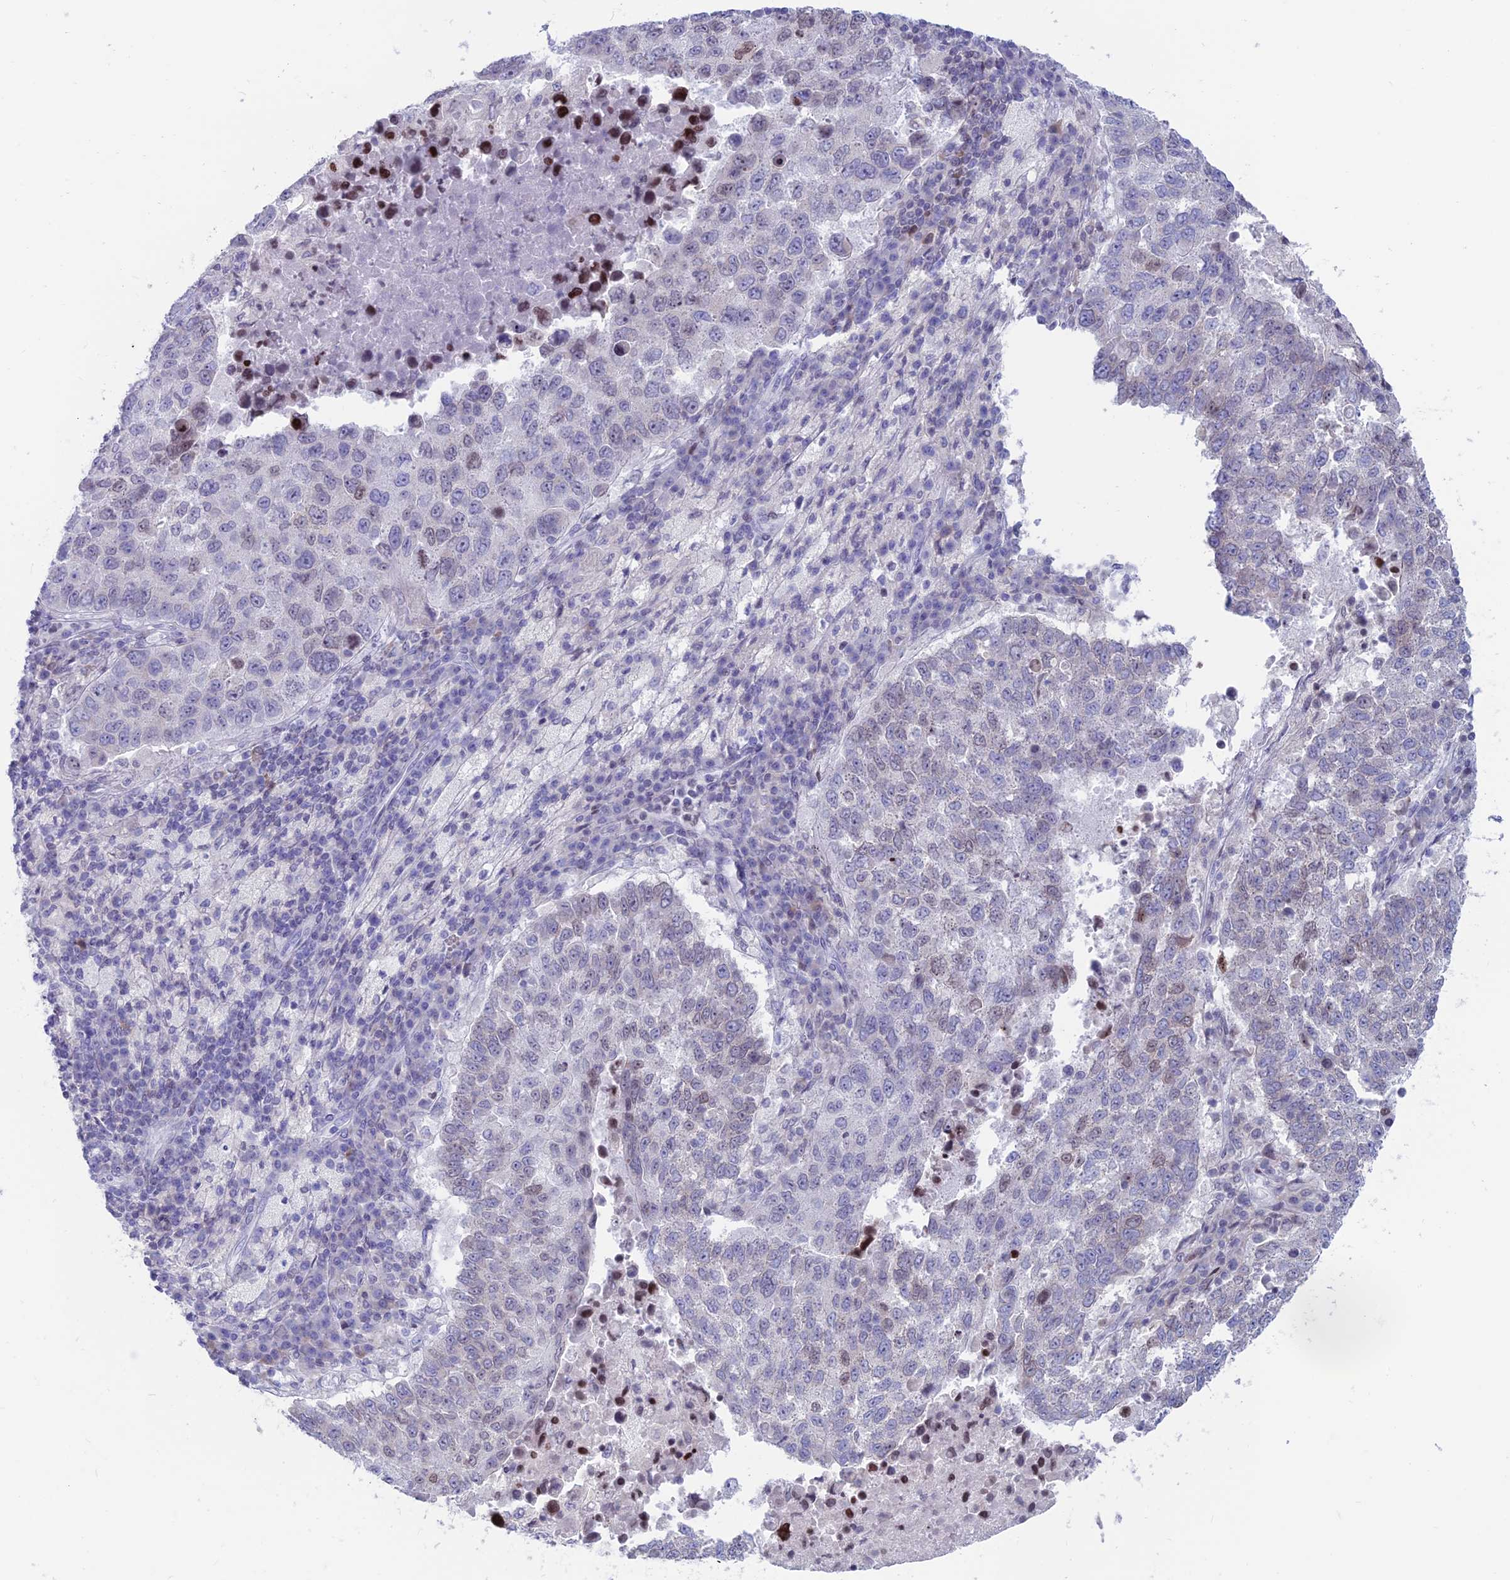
{"staining": {"intensity": "weak", "quantity": "<25%", "location": "nuclear"}, "tissue": "lung cancer", "cell_type": "Tumor cells", "image_type": "cancer", "snomed": [{"axis": "morphology", "description": "Squamous cell carcinoma, NOS"}, {"axis": "topography", "description": "Lung"}], "caption": "High magnification brightfield microscopy of lung squamous cell carcinoma stained with DAB (3,3'-diaminobenzidine) (brown) and counterstained with hematoxylin (blue): tumor cells show no significant expression.", "gene": "CERS6", "patient": {"sex": "male", "age": 73}}